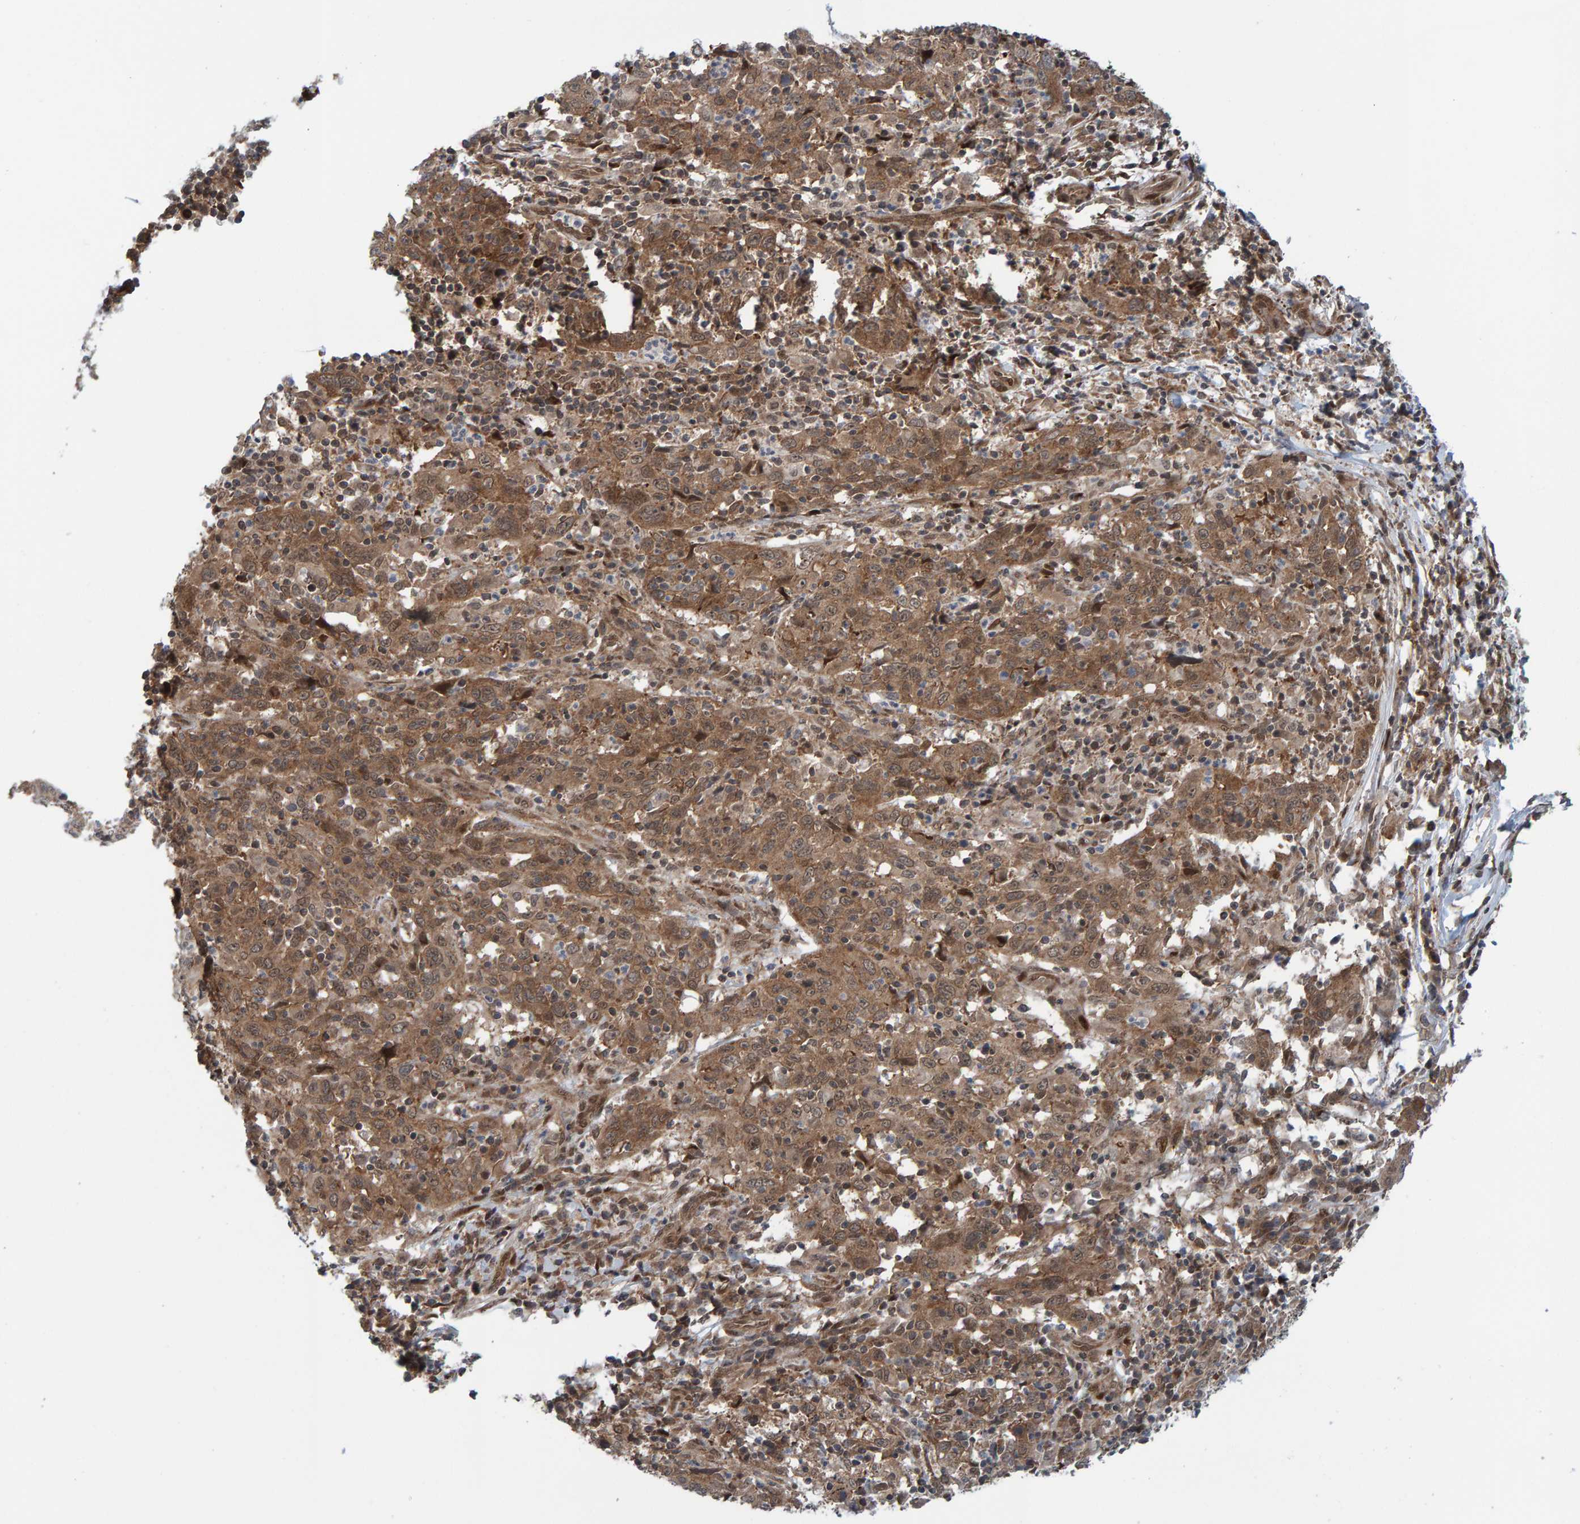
{"staining": {"intensity": "moderate", "quantity": ">75%", "location": "cytoplasmic/membranous"}, "tissue": "cervical cancer", "cell_type": "Tumor cells", "image_type": "cancer", "snomed": [{"axis": "morphology", "description": "Squamous cell carcinoma, NOS"}, {"axis": "topography", "description": "Cervix"}], "caption": "IHC micrograph of human cervical cancer (squamous cell carcinoma) stained for a protein (brown), which exhibits medium levels of moderate cytoplasmic/membranous positivity in approximately >75% of tumor cells.", "gene": "ZNF366", "patient": {"sex": "female", "age": 46}}